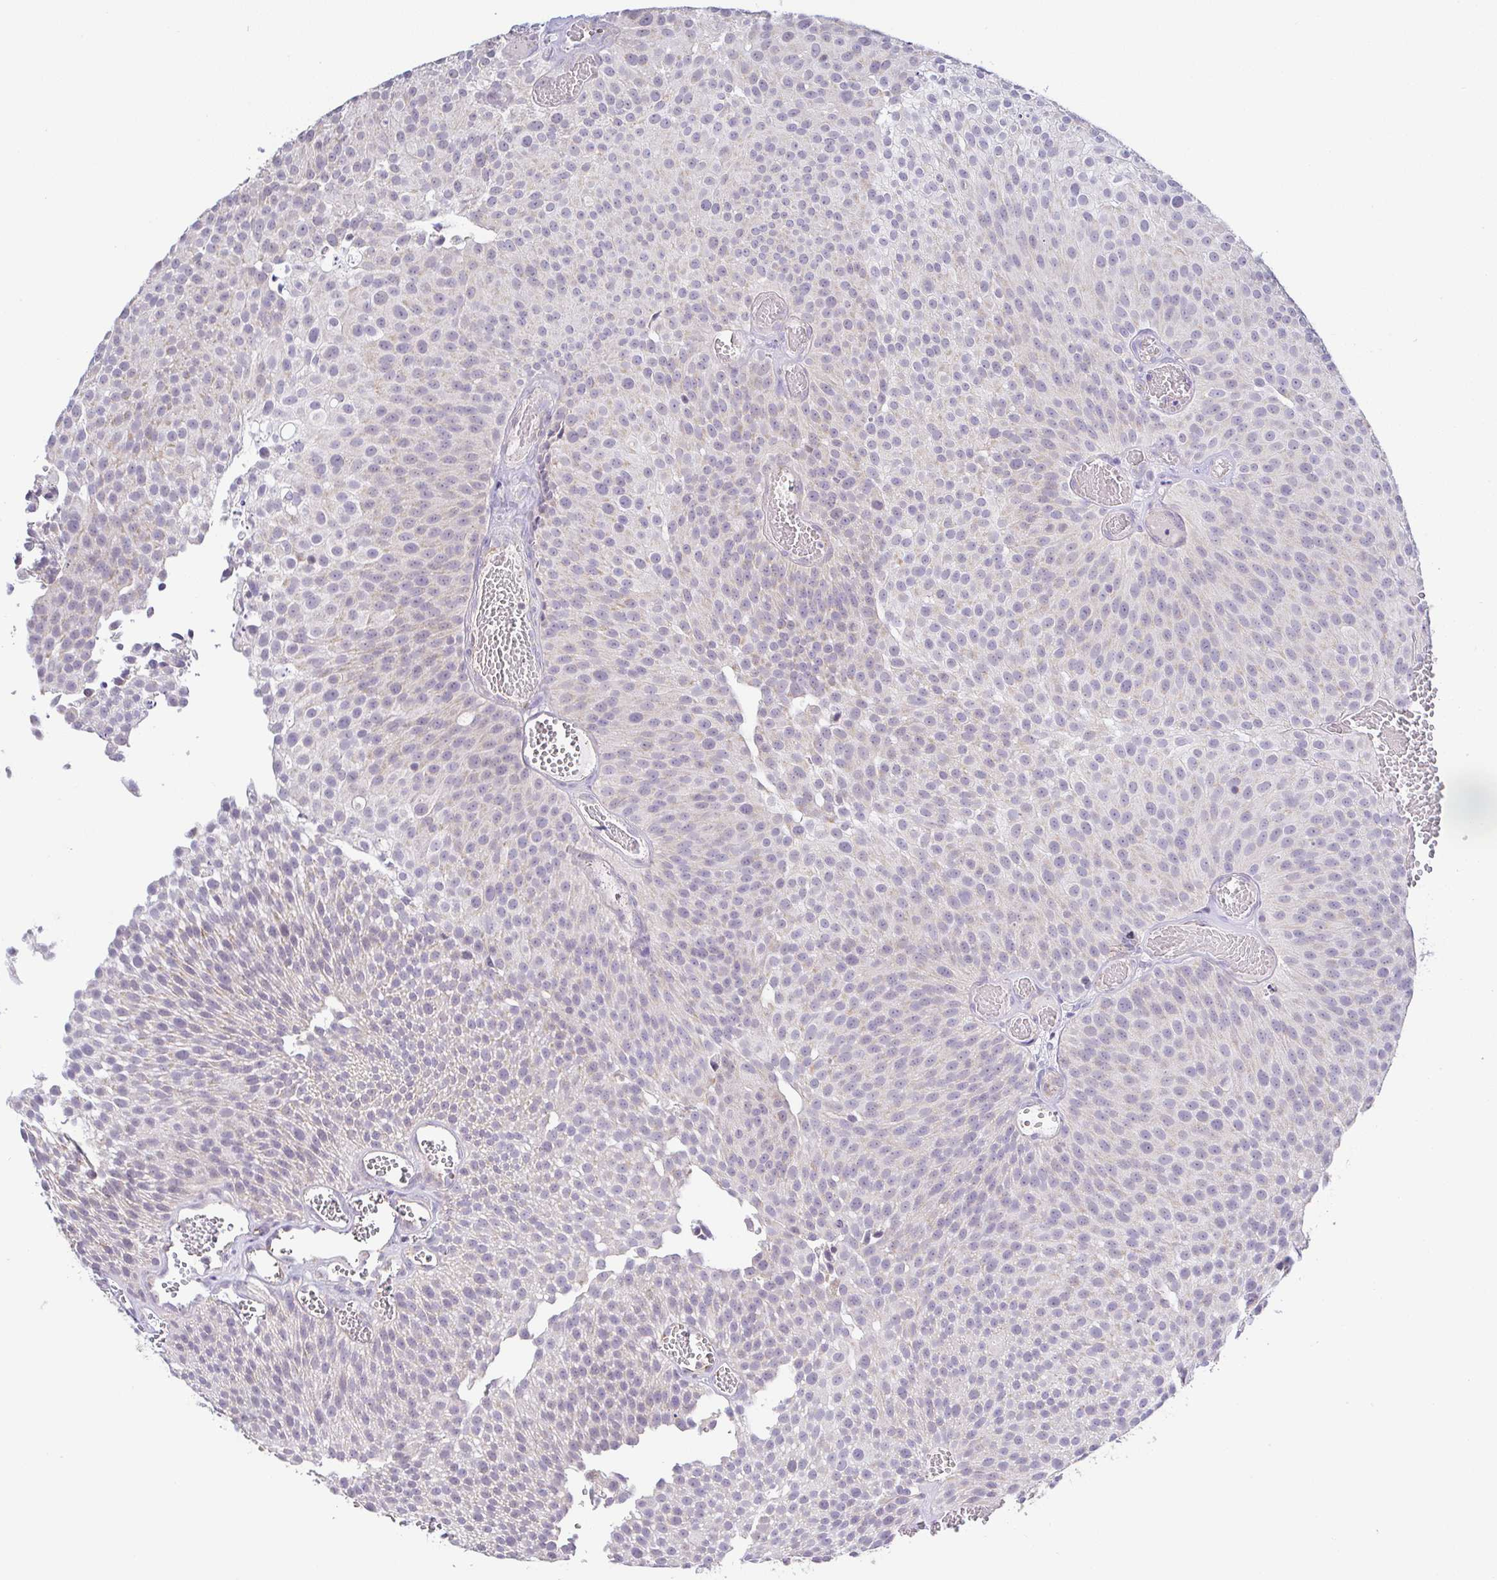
{"staining": {"intensity": "weak", "quantity": "<25%", "location": "cytoplasmic/membranous"}, "tissue": "urothelial cancer", "cell_type": "Tumor cells", "image_type": "cancer", "snomed": [{"axis": "morphology", "description": "Urothelial carcinoma, Low grade"}, {"axis": "topography", "description": "Urinary bladder"}], "caption": "Immunohistochemistry (IHC) photomicrograph of low-grade urothelial carcinoma stained for a protein (brown), which displays no expression in tumor cells.", "gene": "PLCD4", "patient": {"sex": "female", "age": 79}}